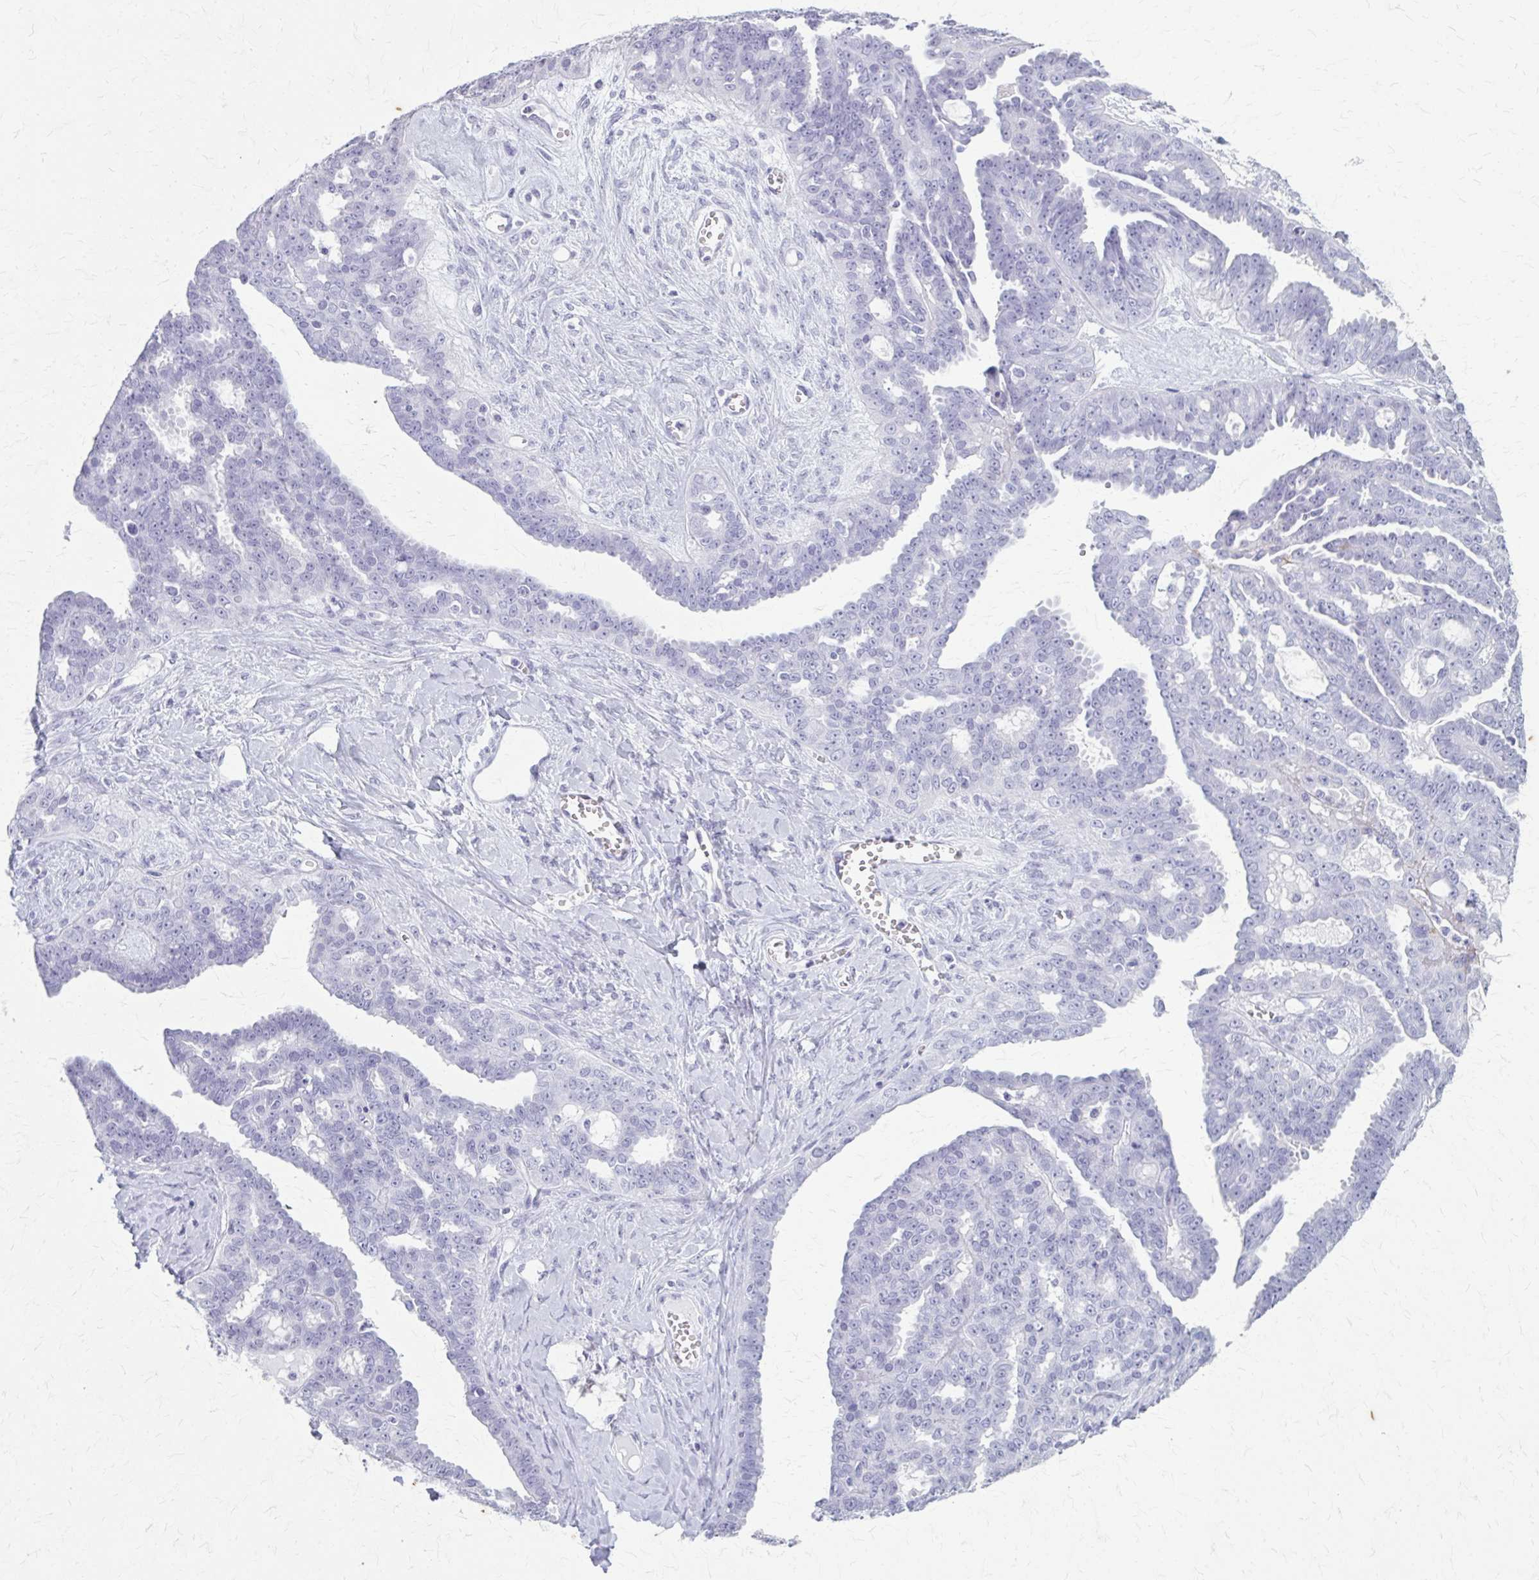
{"staining": {"intensity": "negative", "quantity": "none", "location": "none"}, "tissue": "ovarian cancer", "cell_type": "Tumor cells", "image_type": "cancer", "snomed": [{"axis": "morphology", "description": "Cystadenocarcinoma, serous, NOS"}, {"axis": "topography", "description": "Ovary"}], "caption": "IHC histopathology image of neoplastic tissue: ovarian cancer (serous cystadenocarcinoma) stained with DAB reveals no significant protein expression in tumor cells.", "gene": "KRT5", "patient": {"sex": "female", "age": 71}}